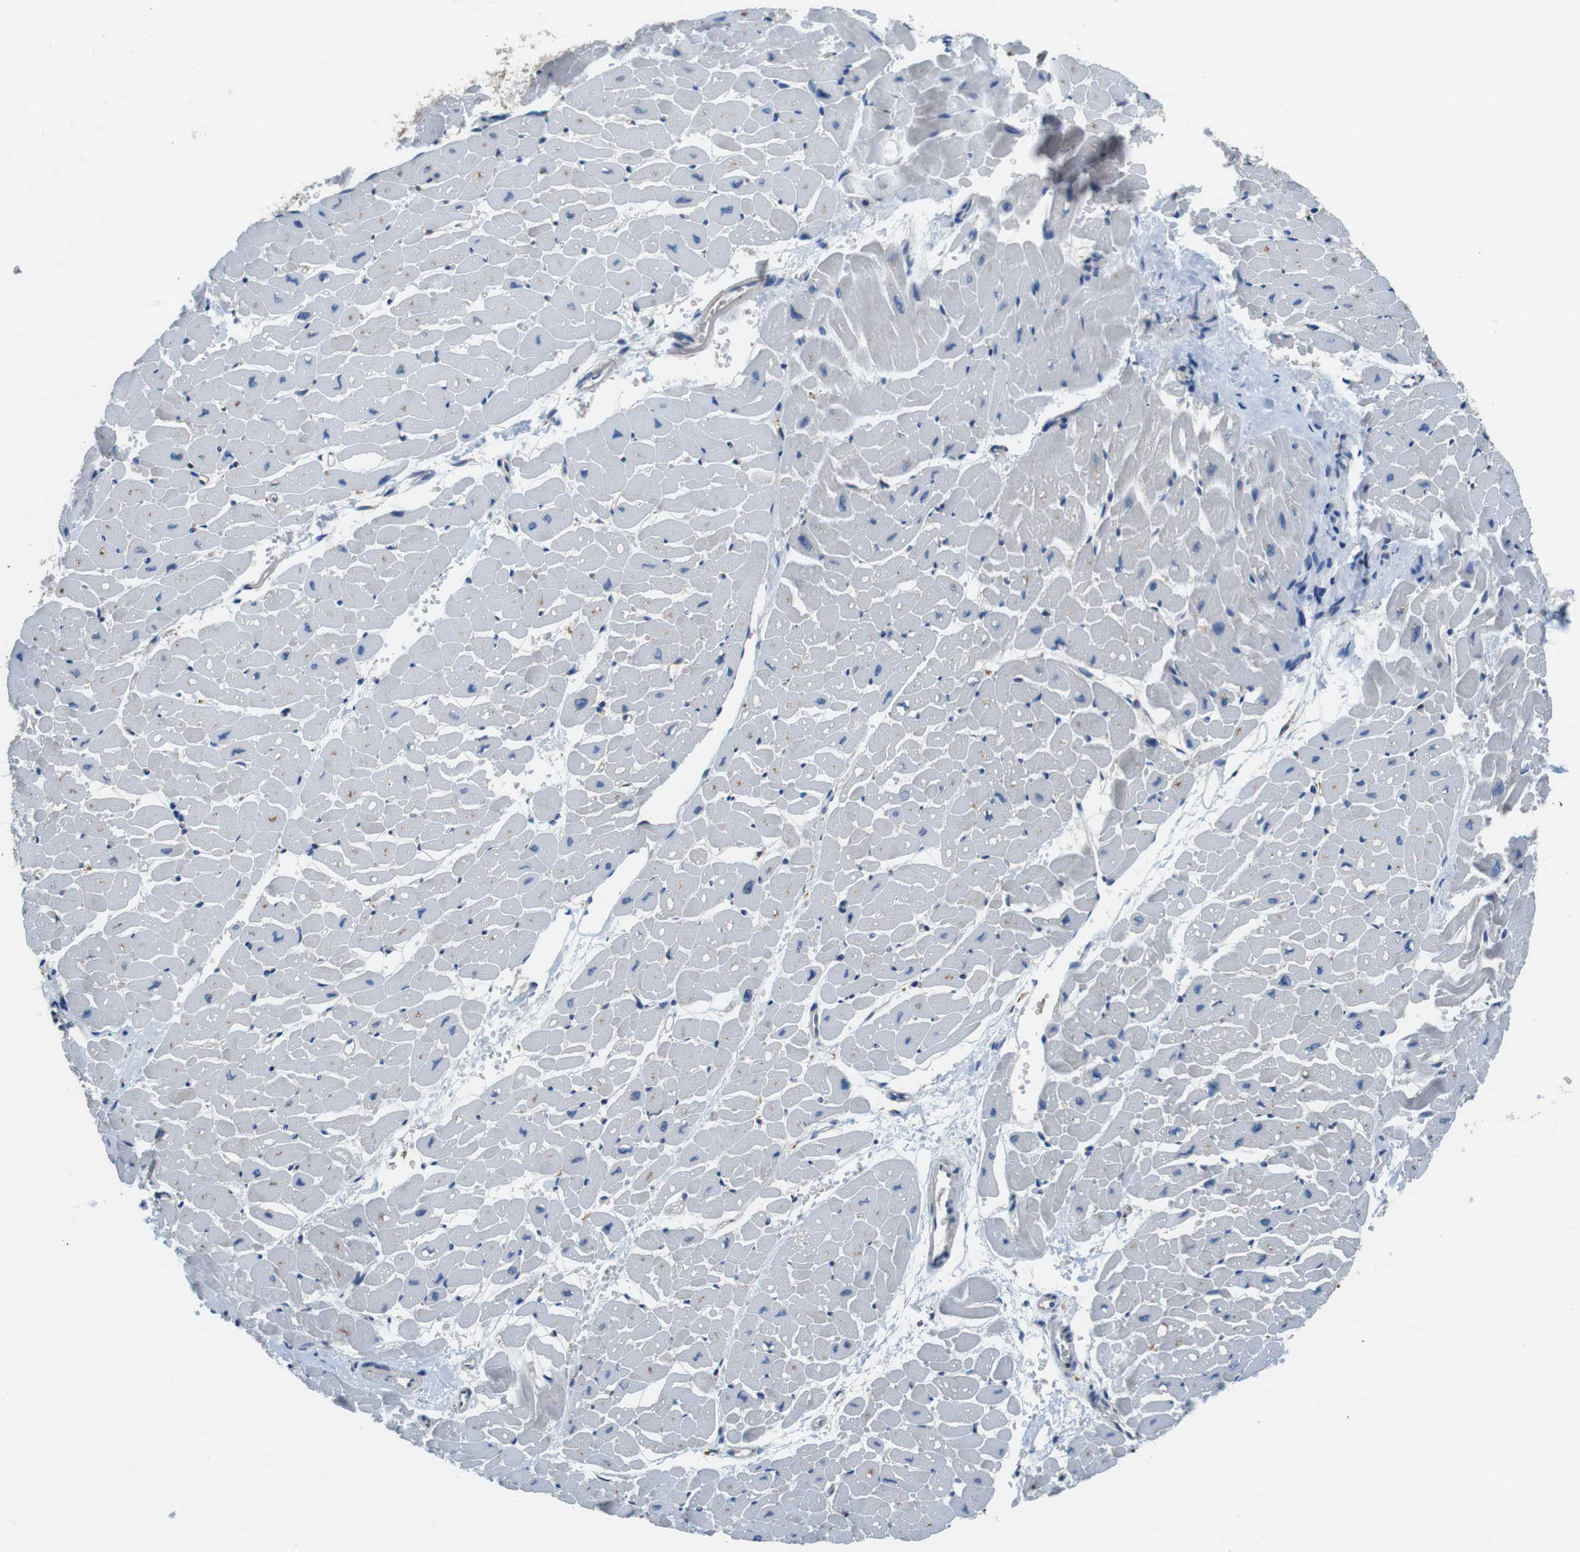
{"staining": {"intensity": "weak", "quantity": "<25%", "location": "cytoplasmic/membranous"}, "tissue": "heart muscle", "cell_type": "Cardiomyocytes", "image_type": "normal", "snomed": [{"axis": "morphology", "description": "Normal tissue, NOS"}, {"axis": "topography", "description": "Heart"}], "caption": "IHC photomicrograph of unremarkable heart muscle: human heart muscle stained with DAB (3,3'-diaminobenzidine) displays no significant protein expression in cardiomyocytes.", "gene": "DENND4C", "patient": {"sex": "male", "age": 45}}